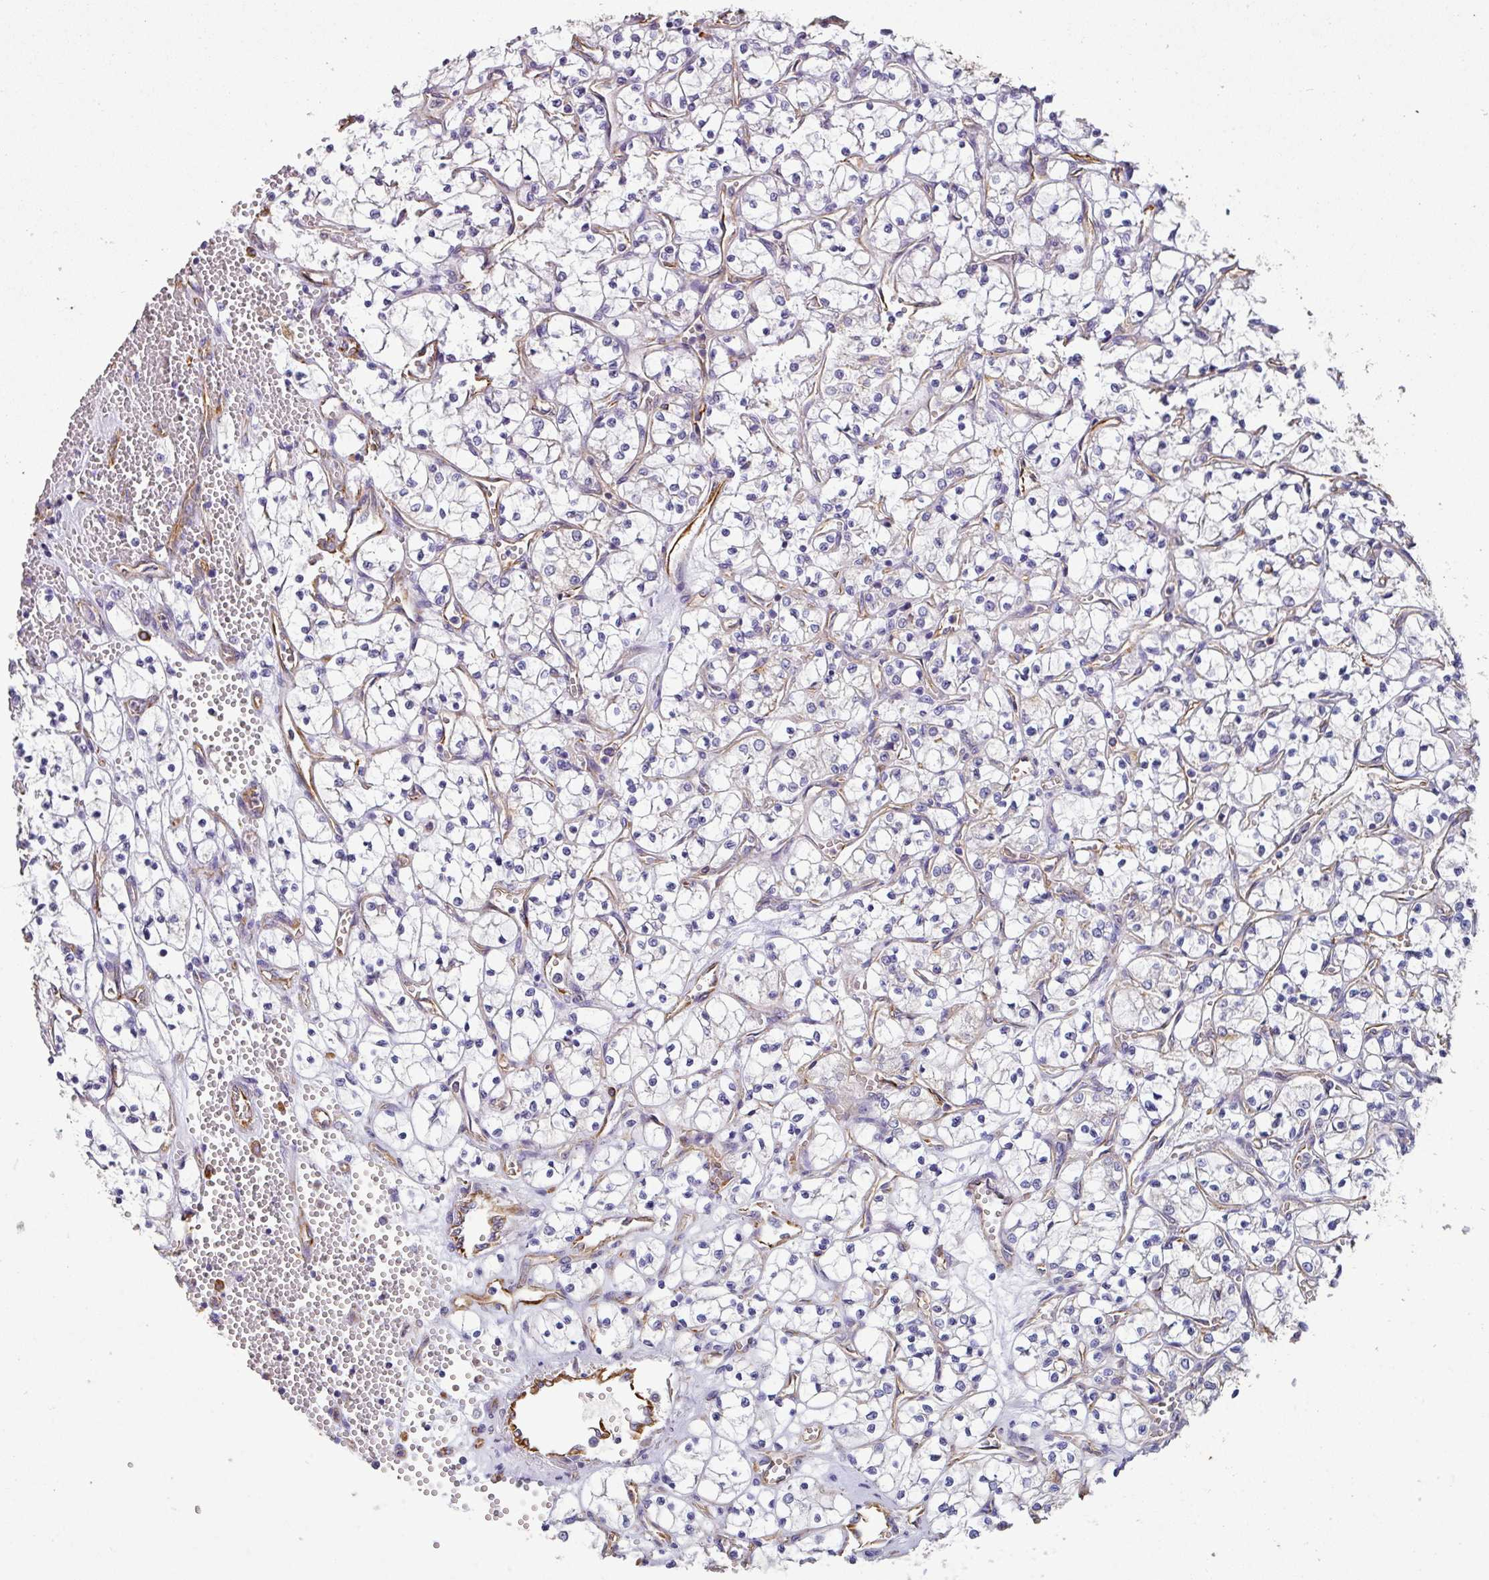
{"staining": {"intensity": "negative", "quantity": "none", "location": "none"}, "tissue": "renal cancer", "cell_type": "Tumor cells", "image_type": "cancer", "snomed": [{"axis": "morphology", "description": "Adenocarcinoma, NOS"}, {"axis": "topography", "description": "Kidney"}], "caption": "Tumor cells show no significant protein staining in adenocarcinoma (renal).", "gene": "ZNF280C", "patient": {"sex": "female", "age": 69}}